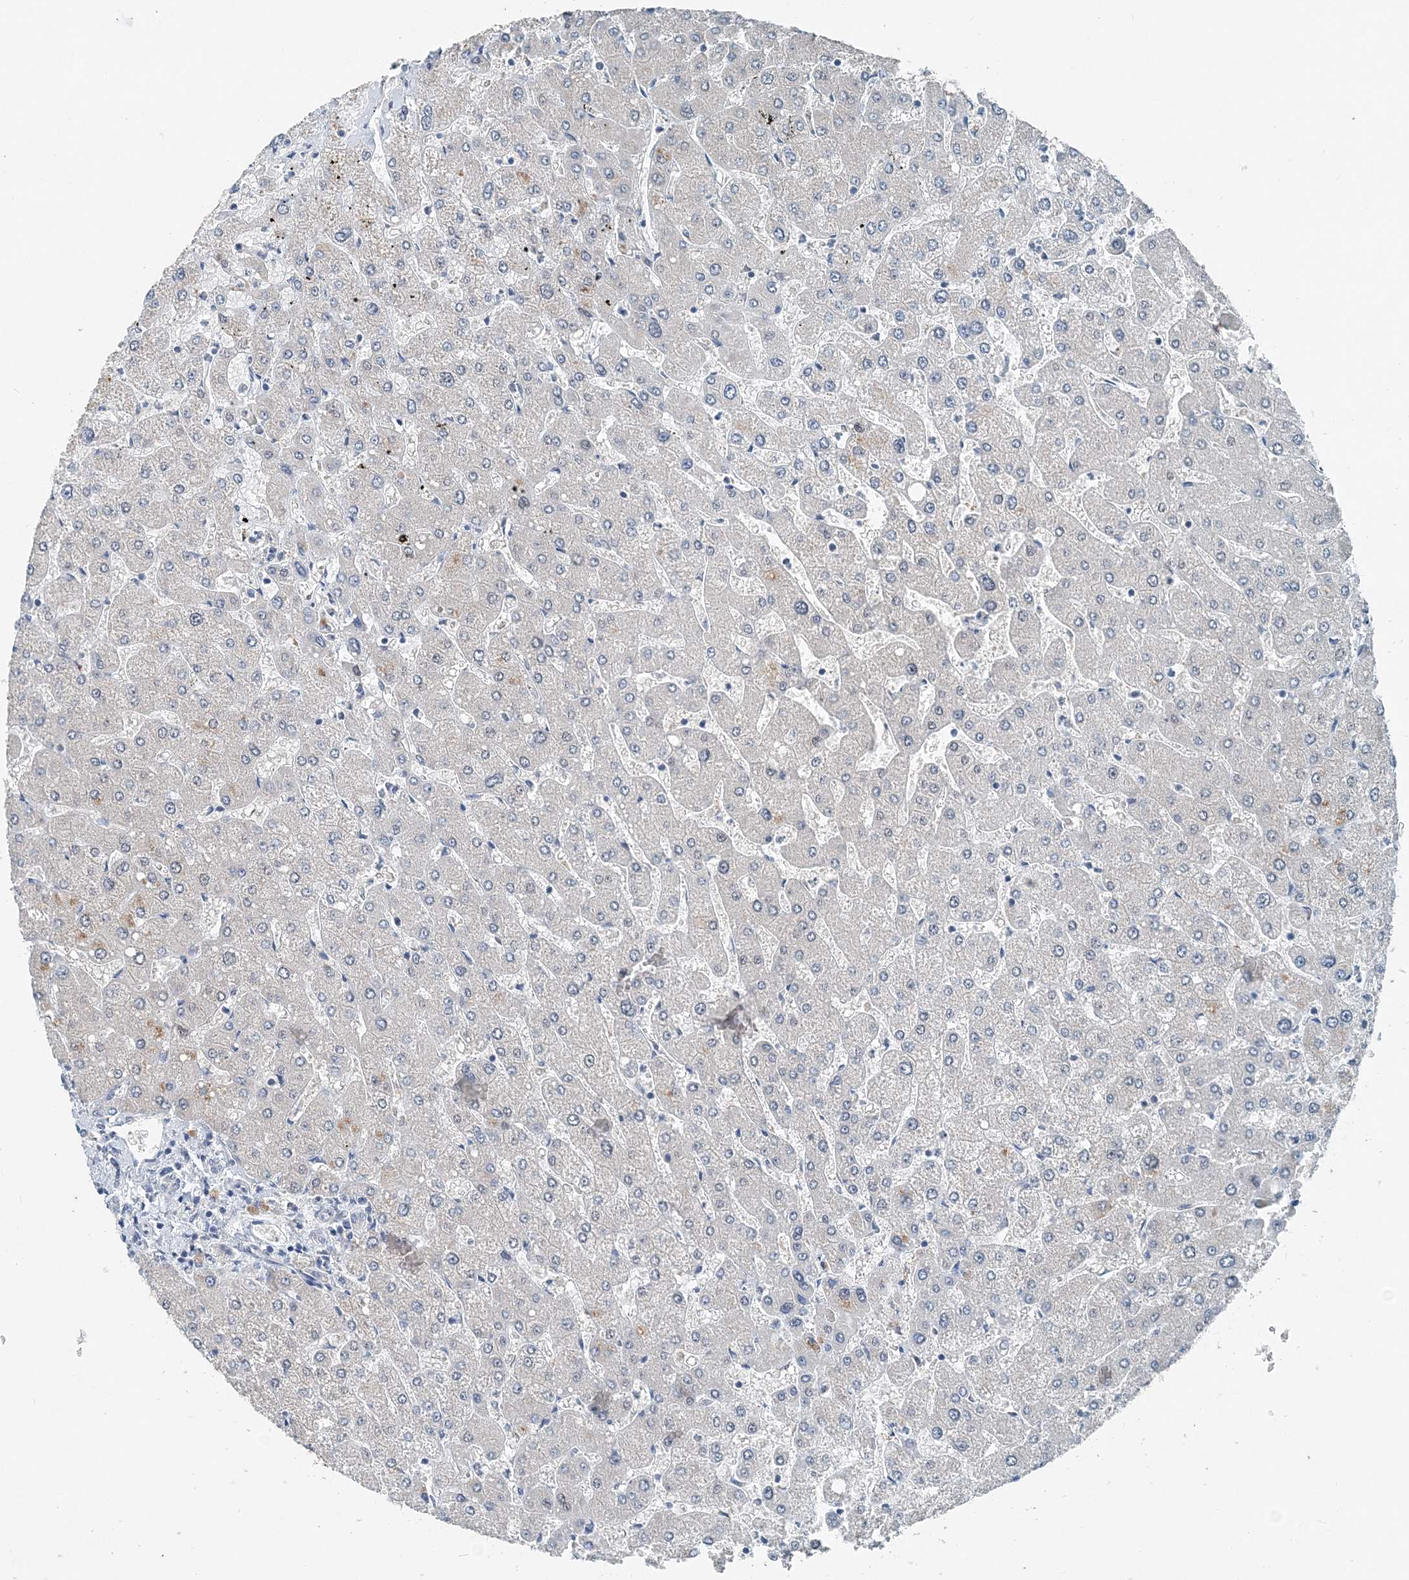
{"staining": {"intensity": "negative", "quantity": "none", "location": "none"}, "tissue": "liver", "cell_type": "Cholangiocytes", "image_type": "normal", "snomed": [{"axis": "morphology", "description": "Normal tissue, NOS"}, {"axis": "topography", "description": "Liver"}], "caption": "Liver stained for a protein using immunohistochemistry demonstrates no positivity cholangiocytes.", "gene": "EEF1A2", "patient": {"sex": "male", "age": 55}}